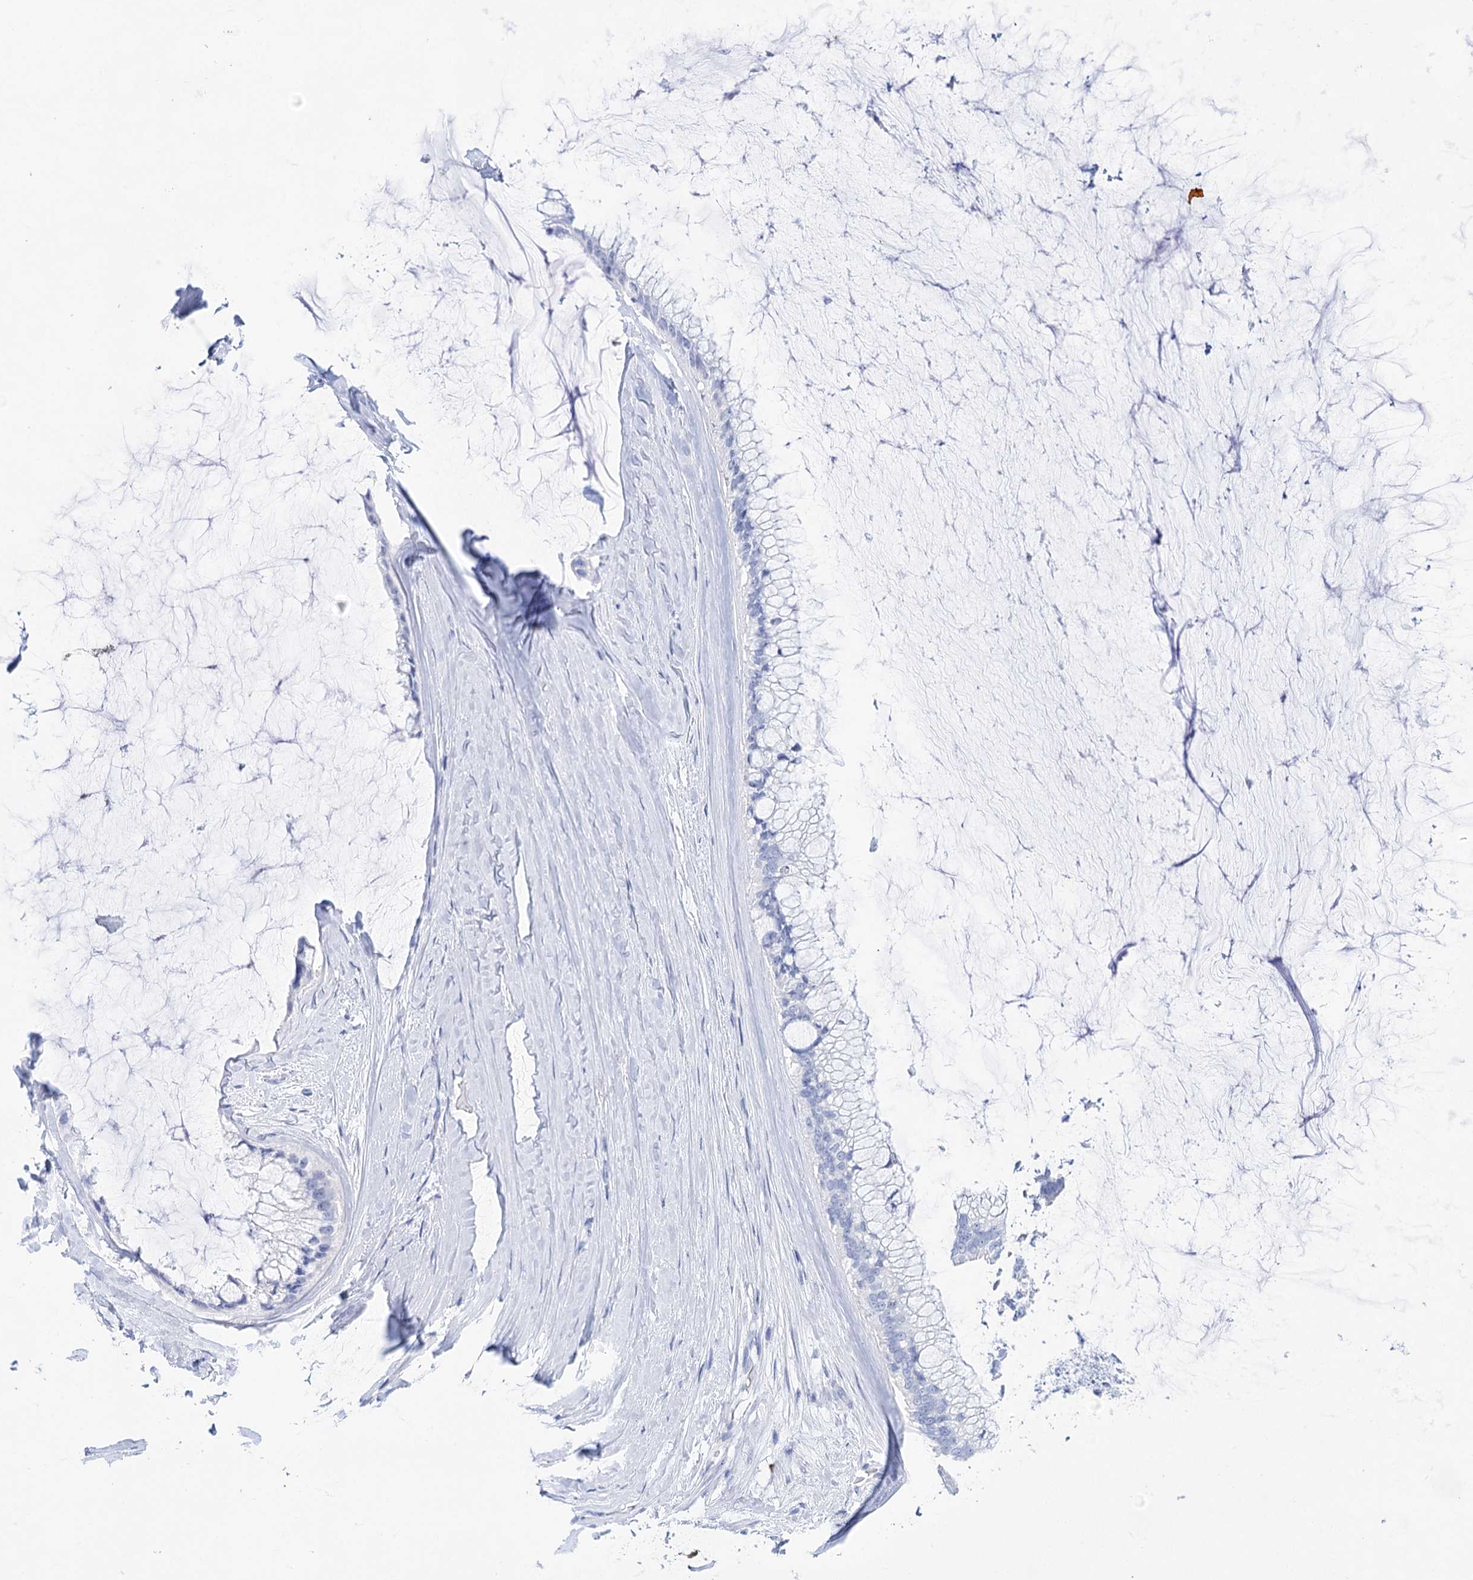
{"staining": {"intensity": "negative", "quantity": "none", "location": "none"}, "tissue": "ovarian cancer", "cell_type": "Tumor cells", "image_type": "cancer", "snomed": [{"axis": "morphology", "description": "Cystadenocarcinoma, mucinous, NOS"}, {"axis": "topography", "description": "Ovary"}], "caption": "Tumor cells show no significant protein expression in ovarian mucinous cystadenocarcinoma.", "gene": "LALBA", "patient": {"sex": "female", "age": 39}}